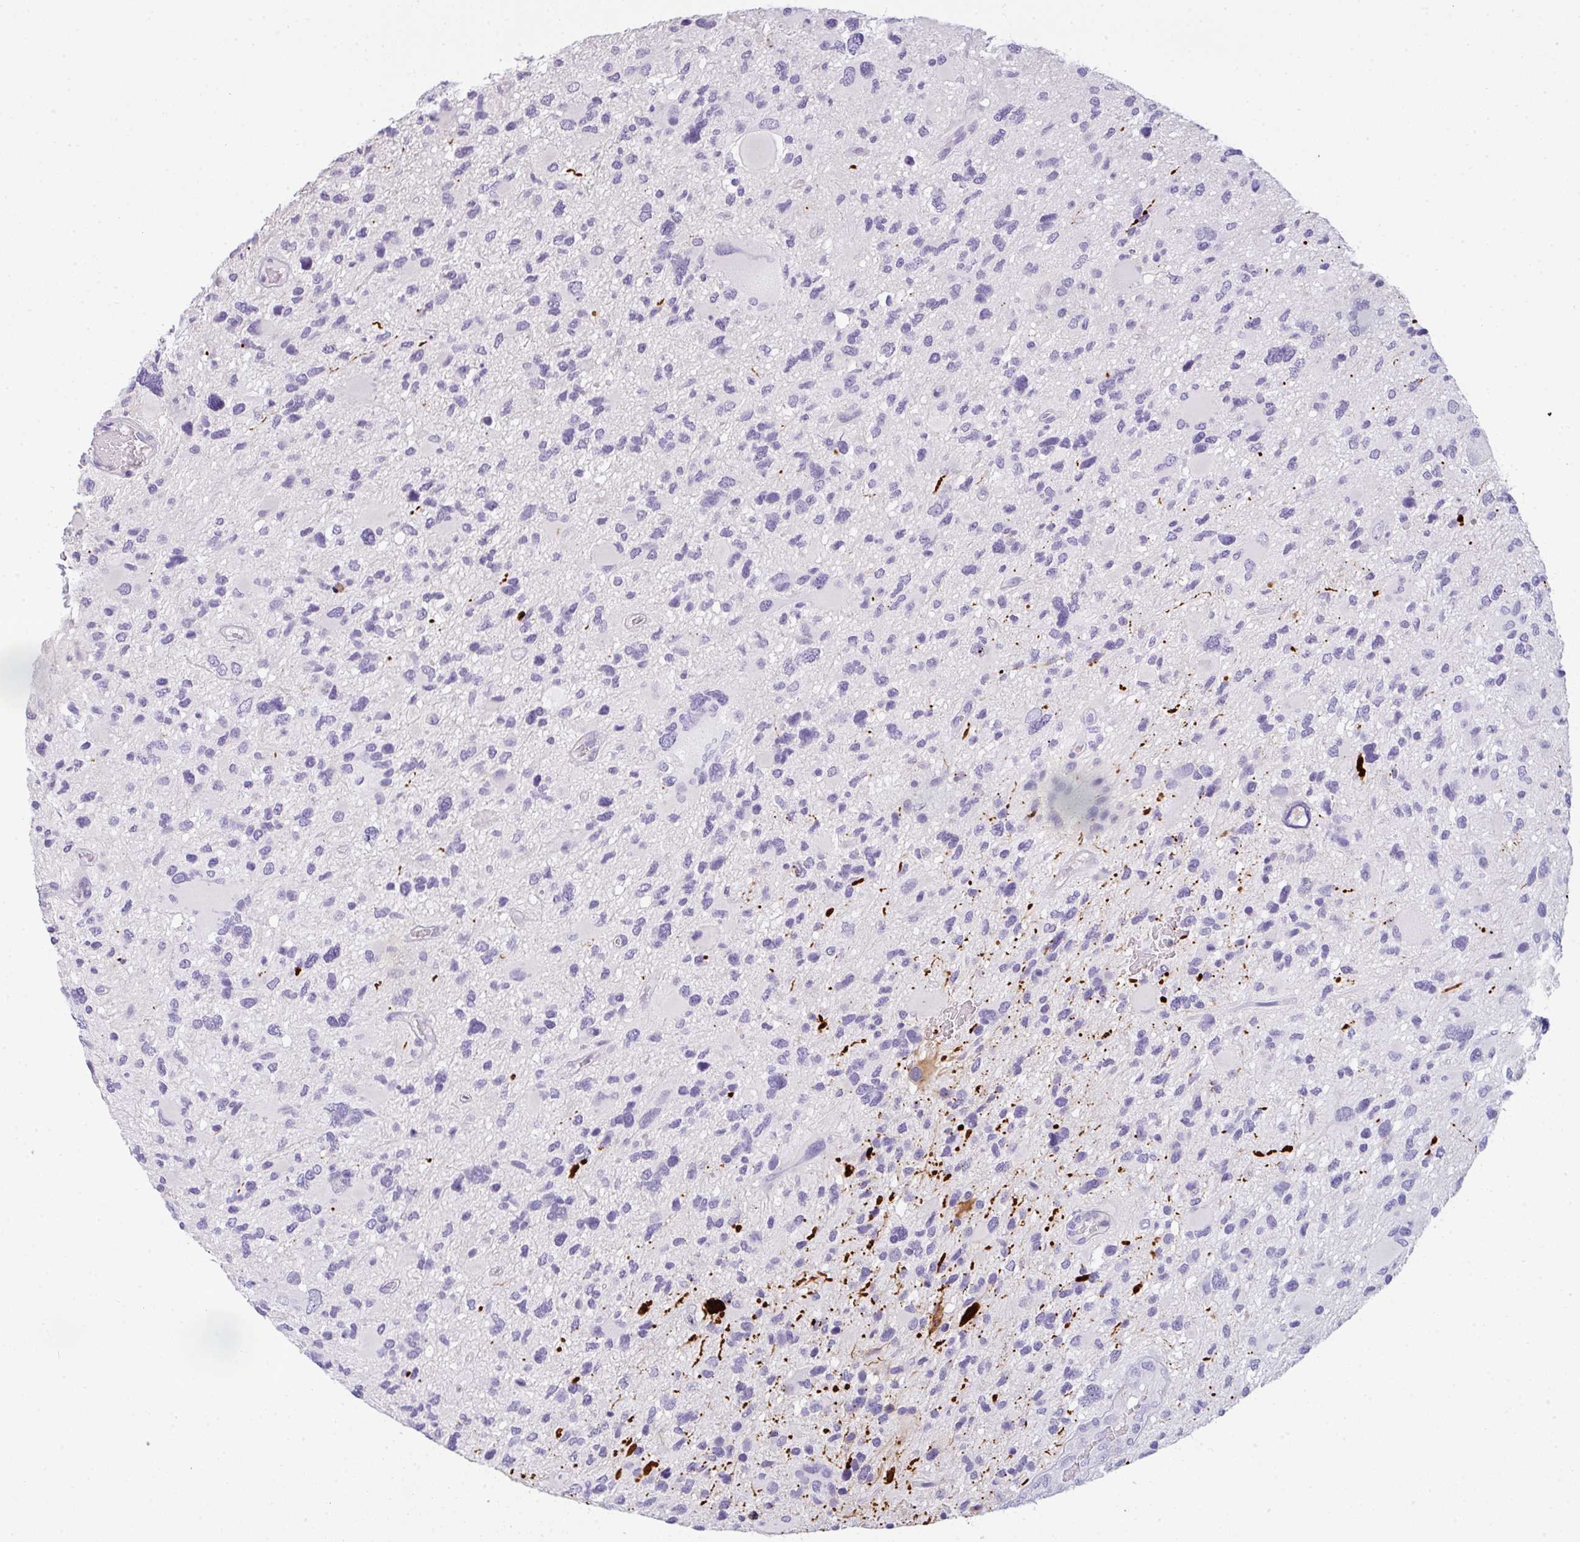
{"staining": {"intensity": "negative", "quantity": "none", "location": "none"}, "tissue": "glioma", "cell_type": "Tumor cells", "image_type": "cancer", "snomed": [{"axis": "morphology", "description": "Glioma, malignant, High grade"}, {"axis": "topography", "description": "Brain"}], "caption": "The photomicrograph reveals no staining of tumor cells in malignant glioma (high-grade). (DAB immunohistochemistry (IHC), high magnification).", "gene": "COX7B", "patient": {"sex": "female", "age": 11}}